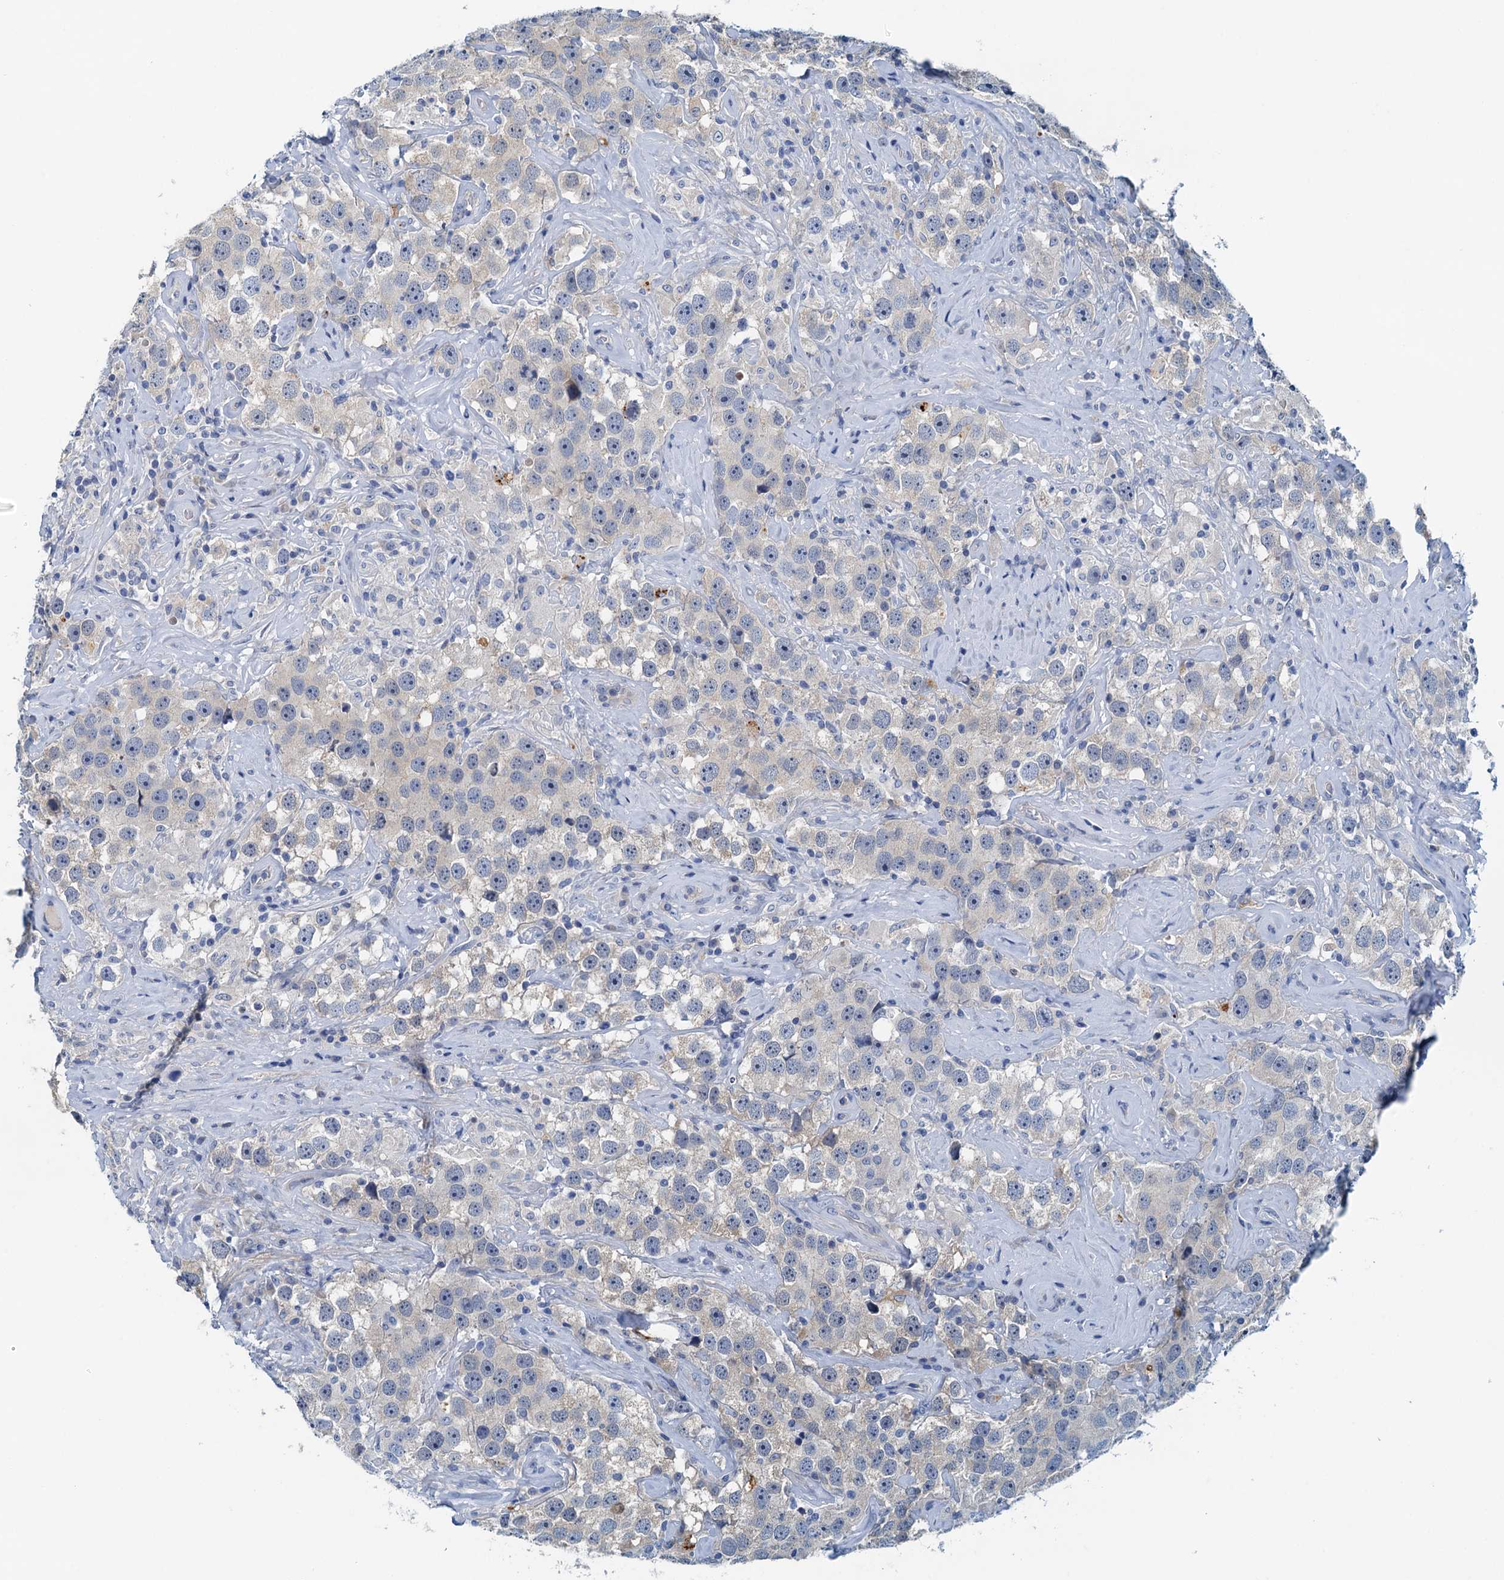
{"staining": {"intensity": "negative", "quantity": "none", "location": "none"}, "tissue": "testis cancer", "cell_type": "Tumor cells", "image_type": "cancer", "snomed": [{"axis": "morphology", "description": "Seminoma, NOS"}, {"axis": "topography", "description": "Testis"}], "caption": "Testis cancer stained for a protein using immunohistochemistry (IHC) displays no staining tumor cells.", "gene": "DTD1", "patient": {"sex": "male", "age": 49}}